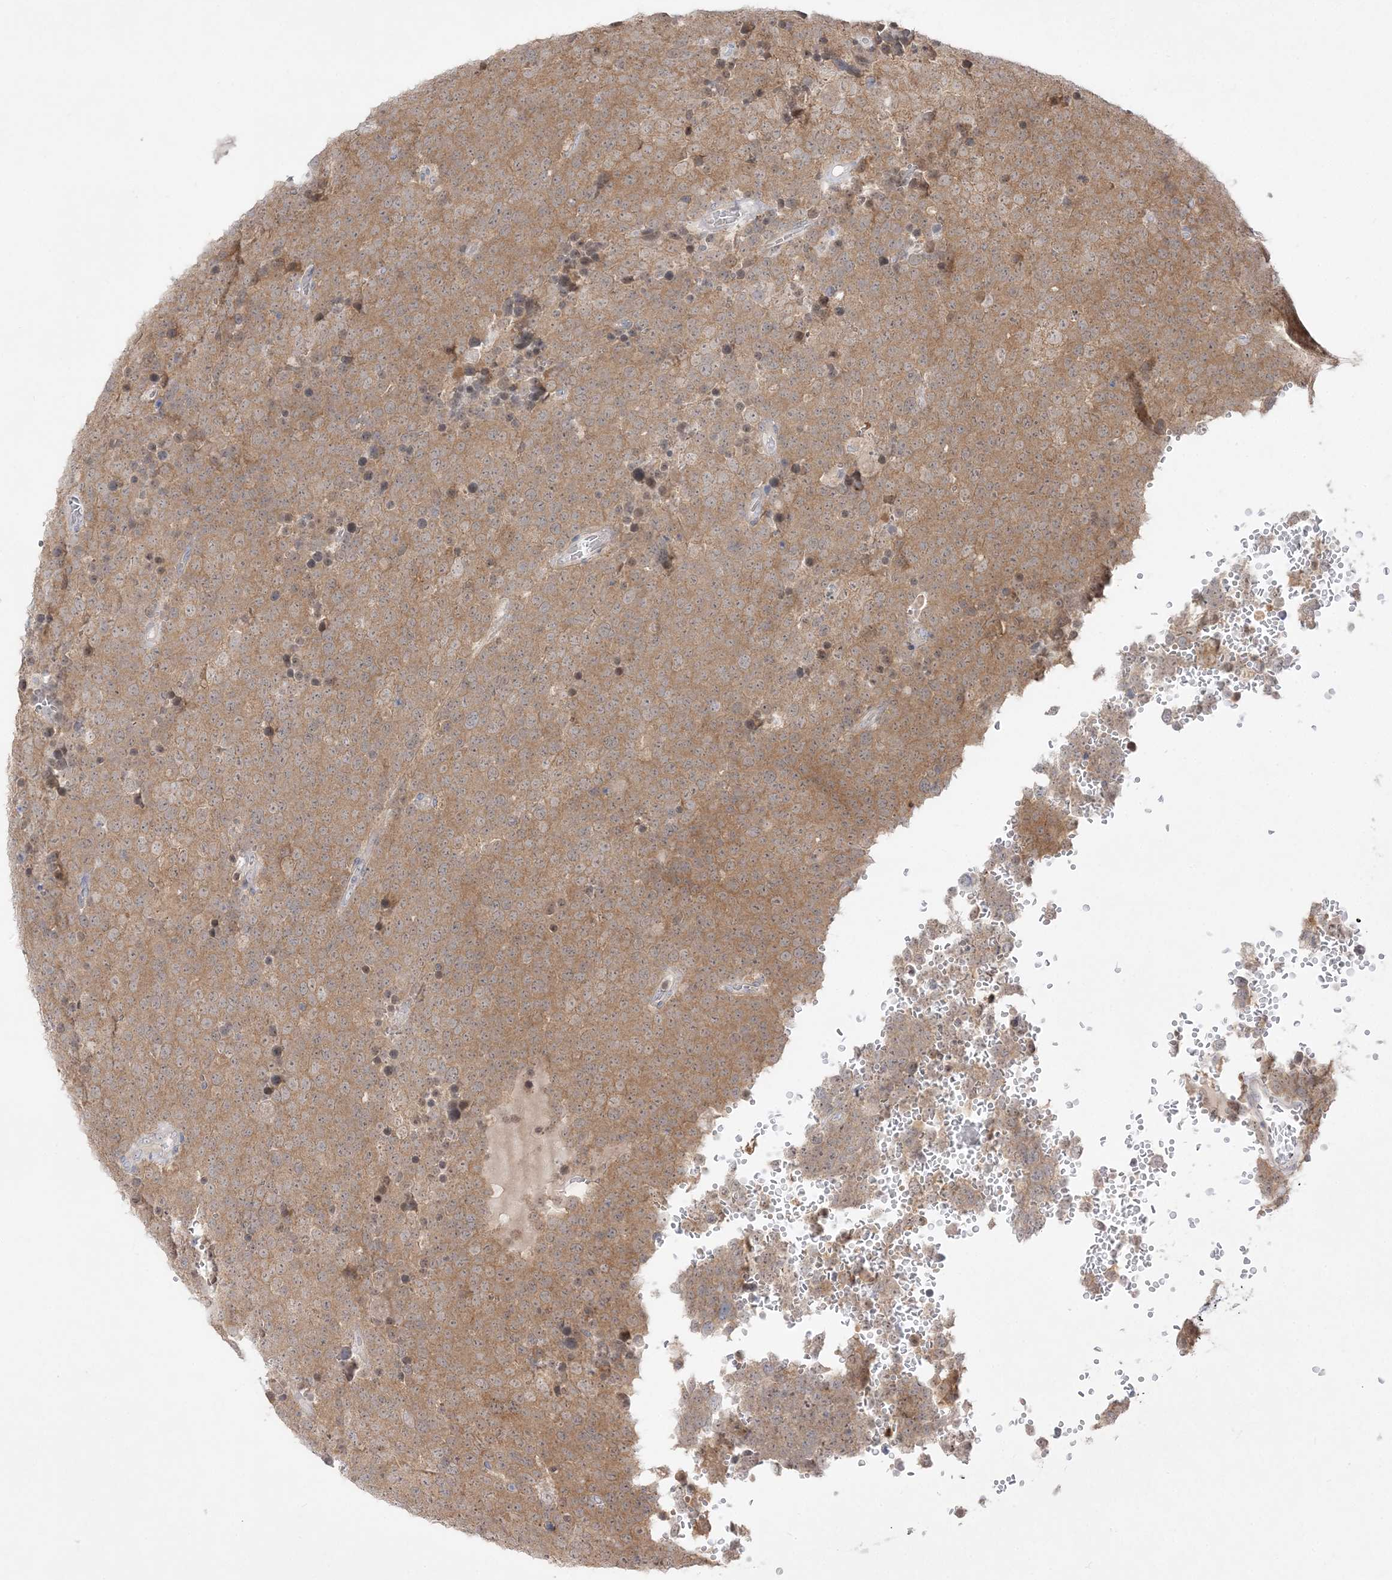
{"staining": {"intensity": "moderate", "quantity": ">75%", "location": "cytoplasmic/membranous"}, "tissue": "testis cancer", "cell_type": "Tumor cells", "image_type": "cancer", "snomed": [{"axis": "morphology", "description": "Seminoma, NOS"}, {"axis": "topography", "description": "Testis"}], "caption": "DAB immunohistochemical staining of human seminoma (testis) exhibits moderate cytoplasmic/membranous protein expression in about >75% of tumor cells.", "gene": "CLNK", "patient": {"sex": "male", "age": 71}}